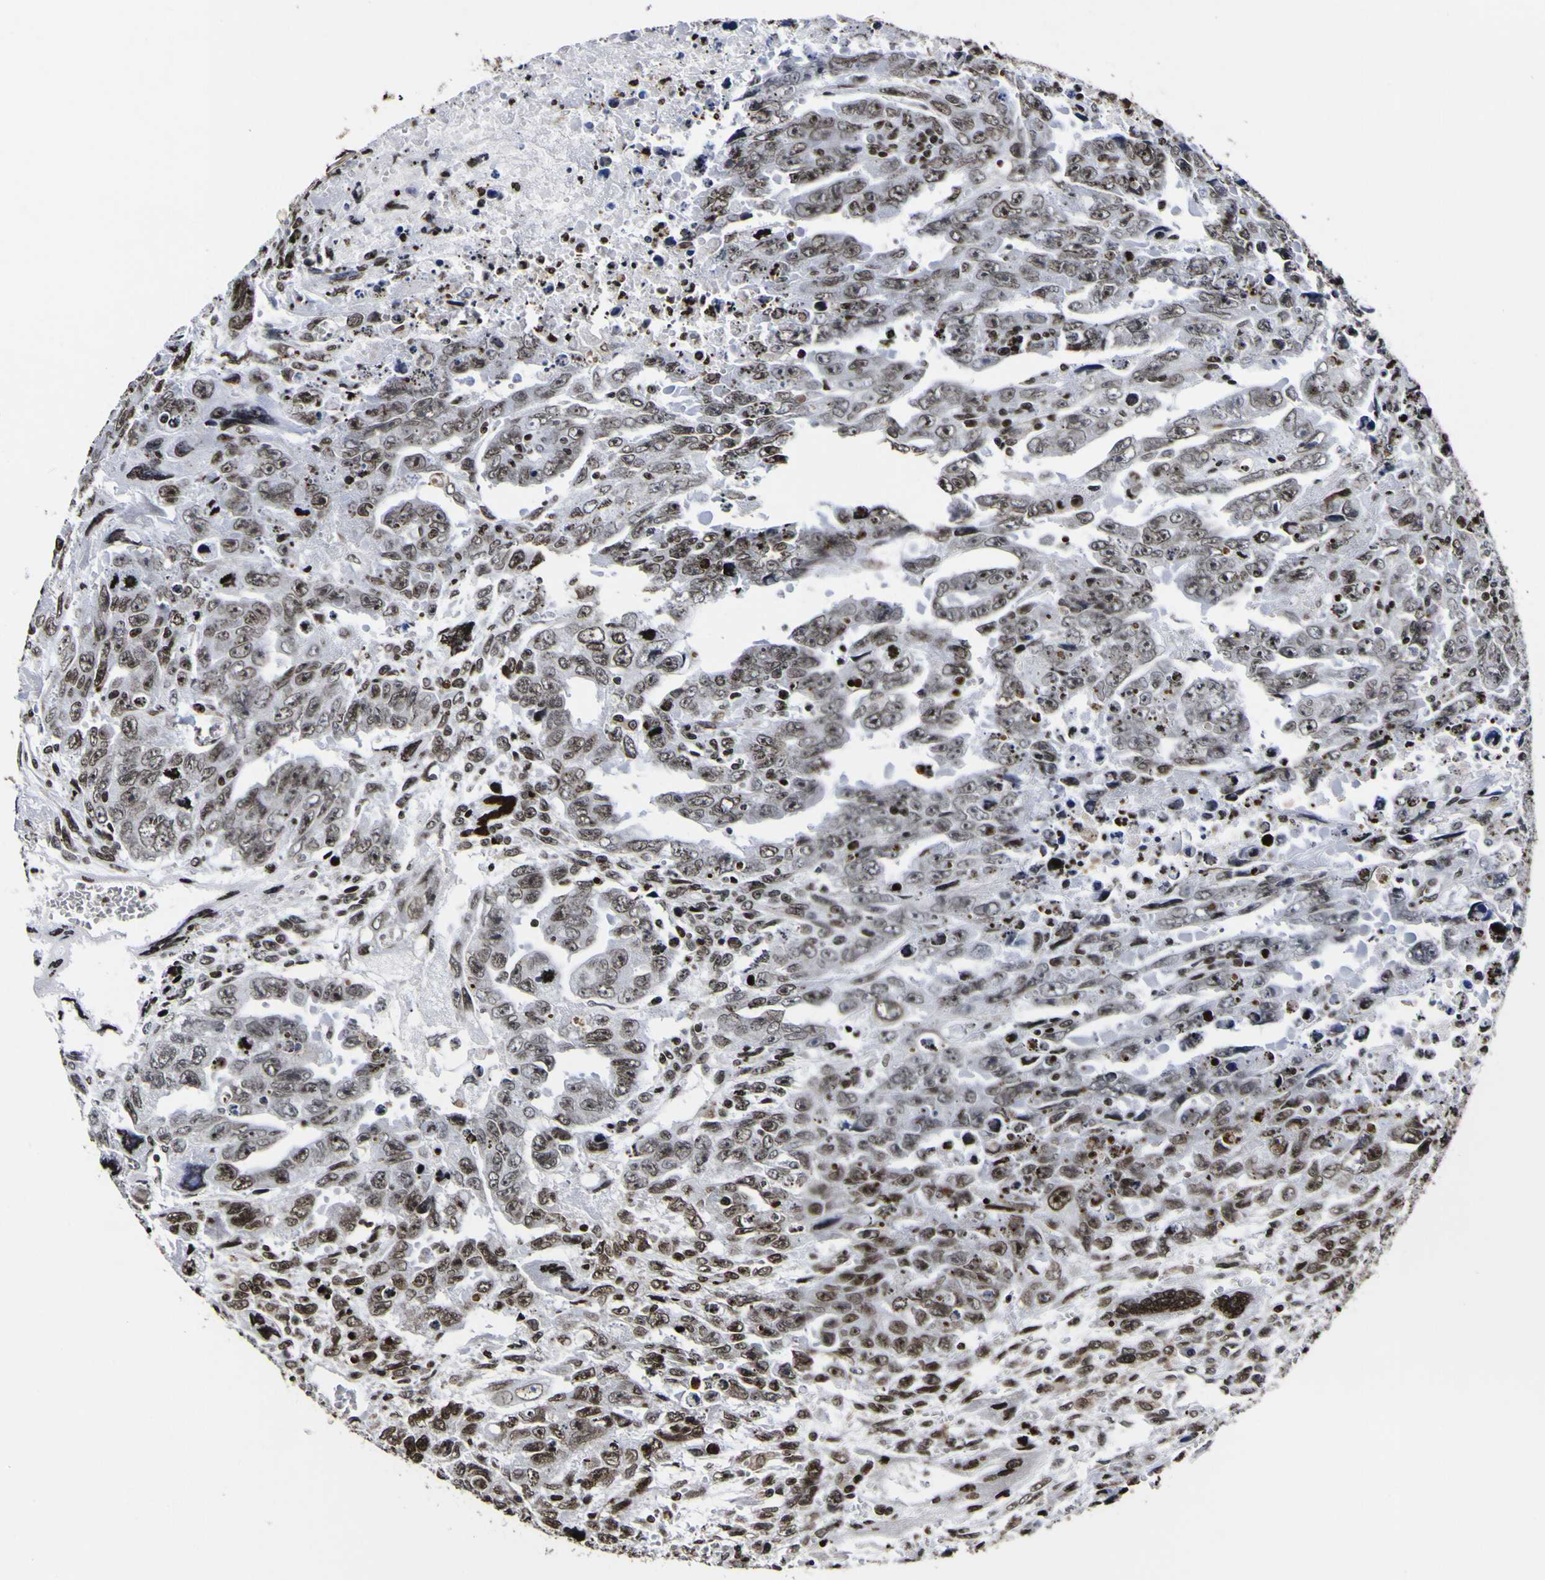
{"staining": {"intensity": "moderate", "quantity": "25%-75%", "location": "nuclear"}, "tissue": "testis cancer", "cell_type": "Tumor cells", "image_type": "cancer", "snomed": [{"axis": "morphology", "description": "Carcinoma, Embryonal, NOS"}, {"axis": "topography", "description": "Testis"}], "caption": "DAB (3,3'-diaminobenzidine) immunohistochemical staining of human embryonal carcinoma (testis) reveals moderate nuclear protein staining in about 25%-75% of tumor cells.", "gene": "PIAS1", "patient": {"sex": "male", "age": 28}}